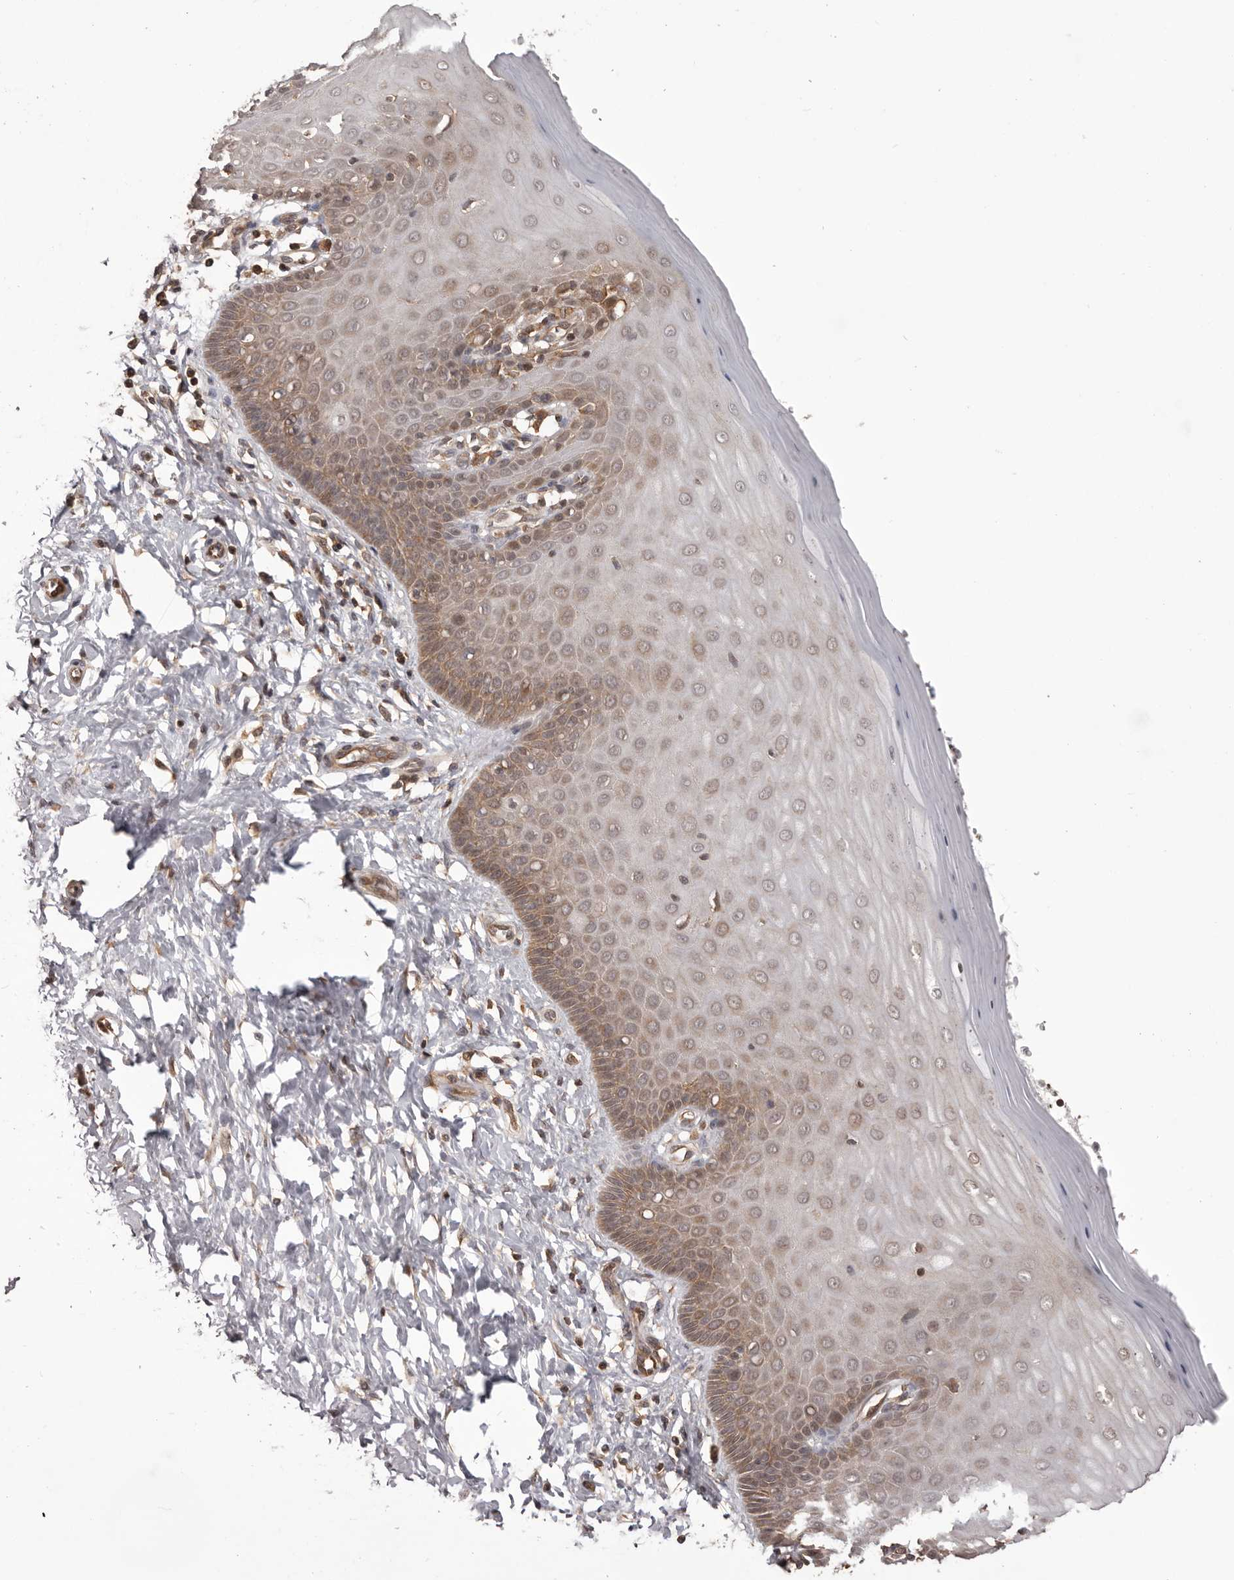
{"staining": {"intensity": "moderate", "quantity": "25%-75%", "location": "cytoplasmic/membranous"}, "tissue": "cervix", "cell_type": "Glandular cells", "image_type": "normal", "snomed": [{"axis": "morphology", "description": "Normal tissue, NOS"}, {"axis": "topography", "description": "Cervix"}], "caption": "IHC micrograph of unremarkable cervix: cervix stained using immunohistochemistry reveals medium levels of moderate protein expression localized specifically in the cytoplasmic/membranous of glandular cells, appearing as a cytoplasmic/membranous brown color.", "gene": "NFKBIA", "patient": {"sex": "female", "age": 55}}